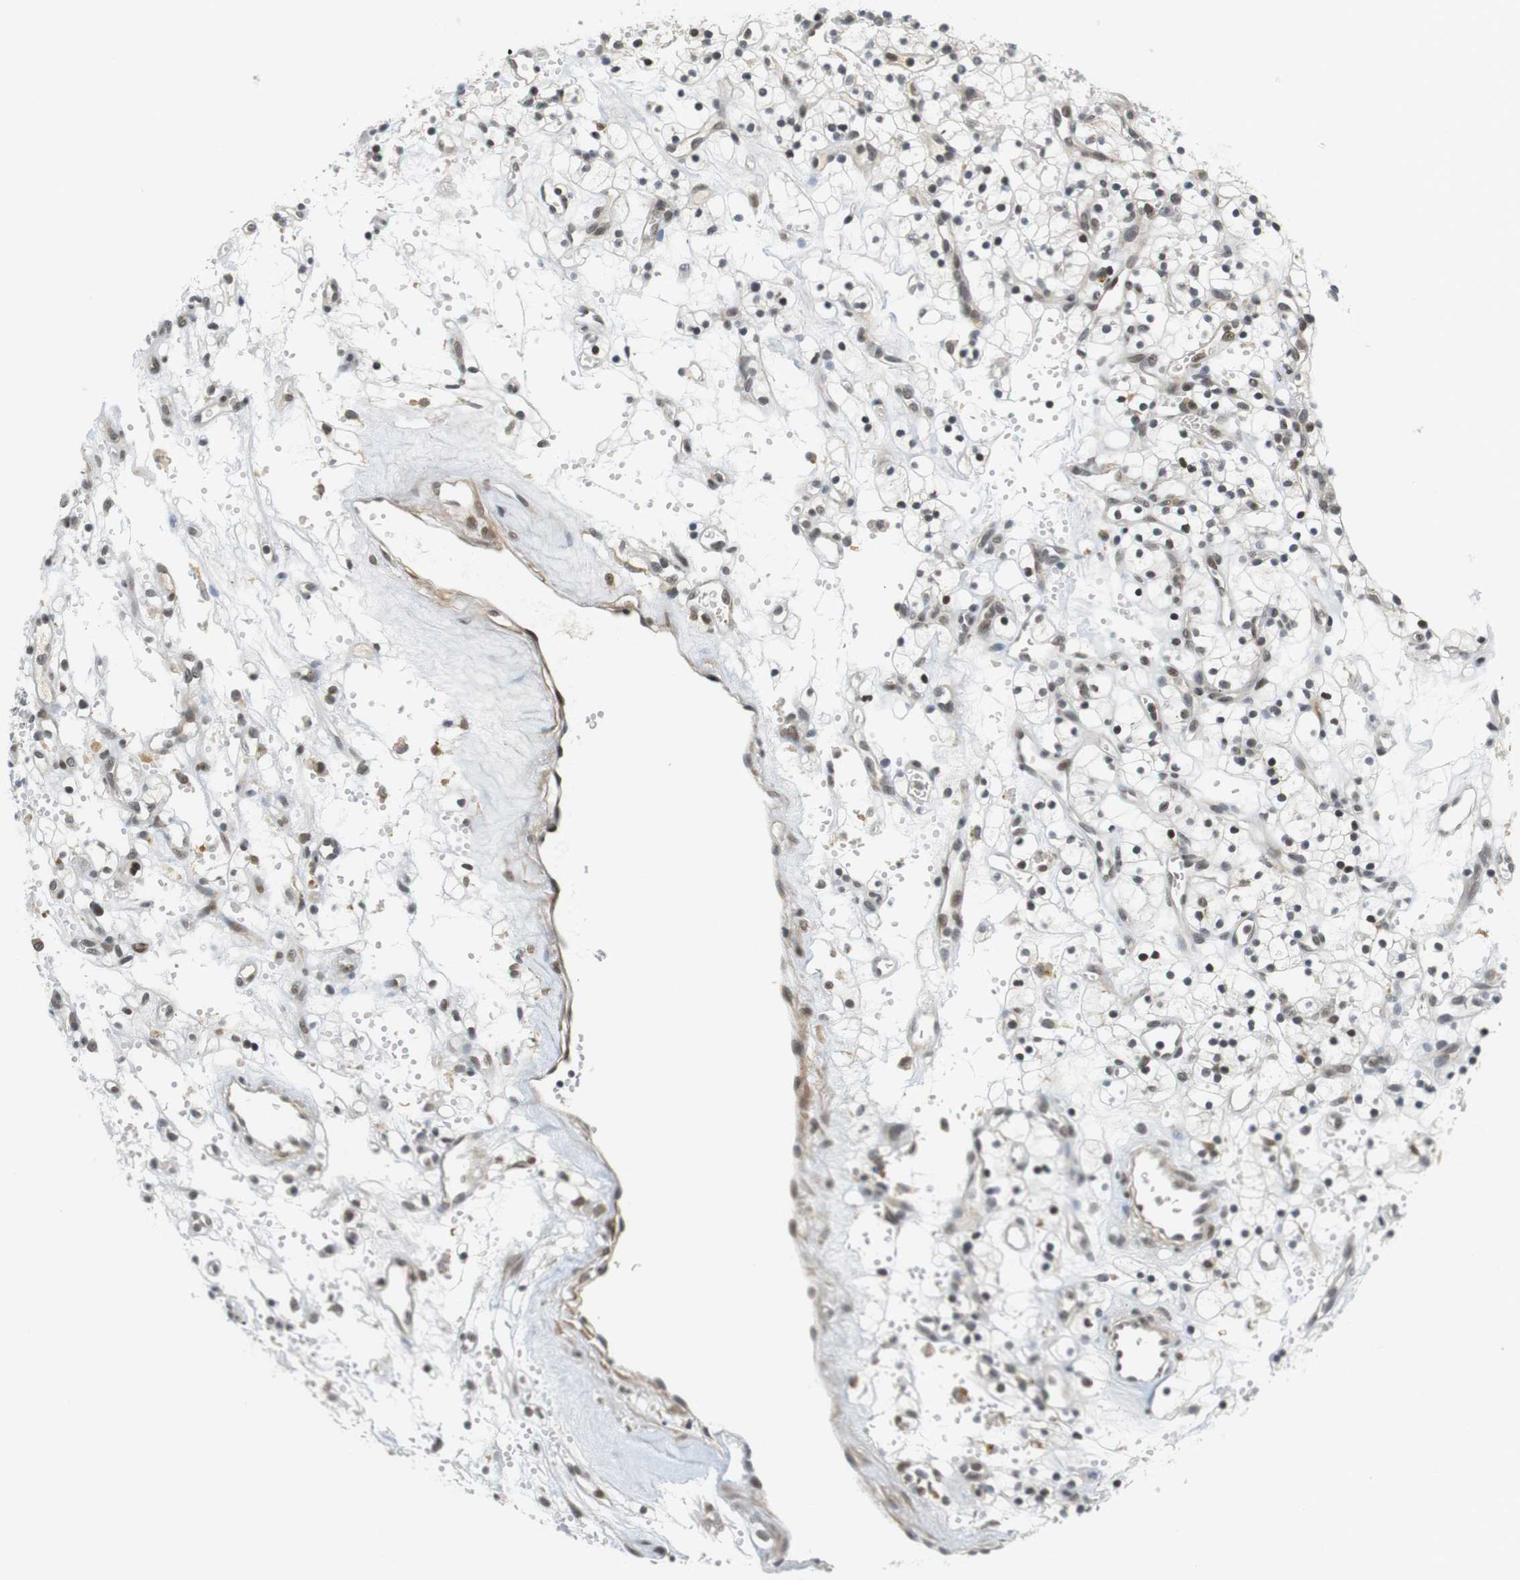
{"staining": {"intensity": "weak", "quantity": ">75%", "location": "nuclear"}, "tissue": "renal cancer", "cell_type": "Tumor cells", "image_type": "cancer", "snomed": [{"axis": "morphology", "description": "Adenocarcinoma, NOS"}, {"axis": "topography", "description": "Kidney"}], "caption": "The image reveals a brown stain indicating the presence of a protein in the nuclear of tumor cells in adenocarcinoma (renal).", "gene": "BRD4", "patient": {"sex": "female", "age": 57}}